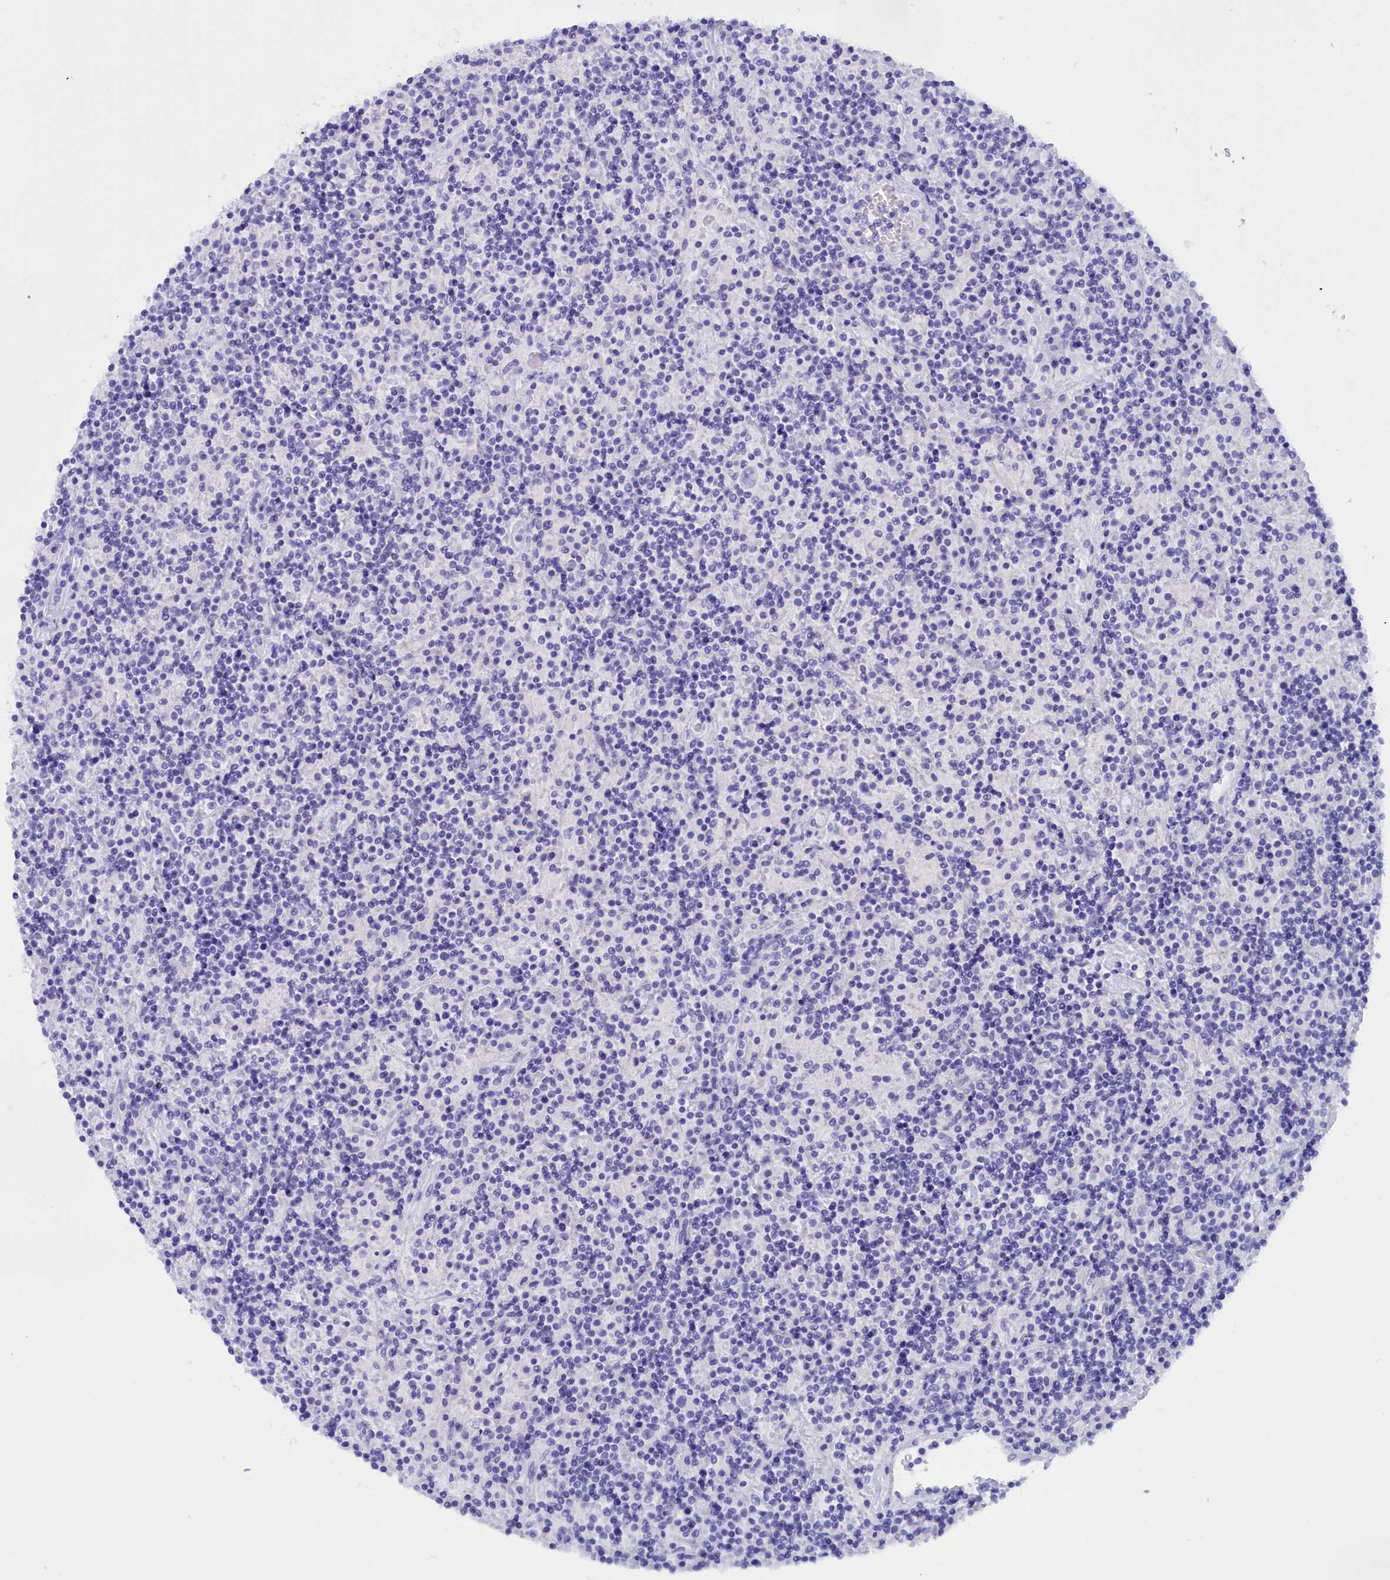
{"staining": {"intensity": "negative", "quantity": "none", "location": "none"}, "tissue": "lymphoma", "cell_type": "Tumor cells", "image_type": "cancer", "snomed": [{"axis": "morphology", "description": "Hodgkin's disease, NOS"}, {"axis": "topography", "description": "Lymph node"}], "caption": "Immunohistochemistry (IHC) photomicrograph of neoplastic tissue: human lymphoma stained with DAB (3,3'-diaminobenzidine) shows no significant protein expression in tumor cells.", "gene": "BRI3", "patient": {"sex": "male", "age": 70}}